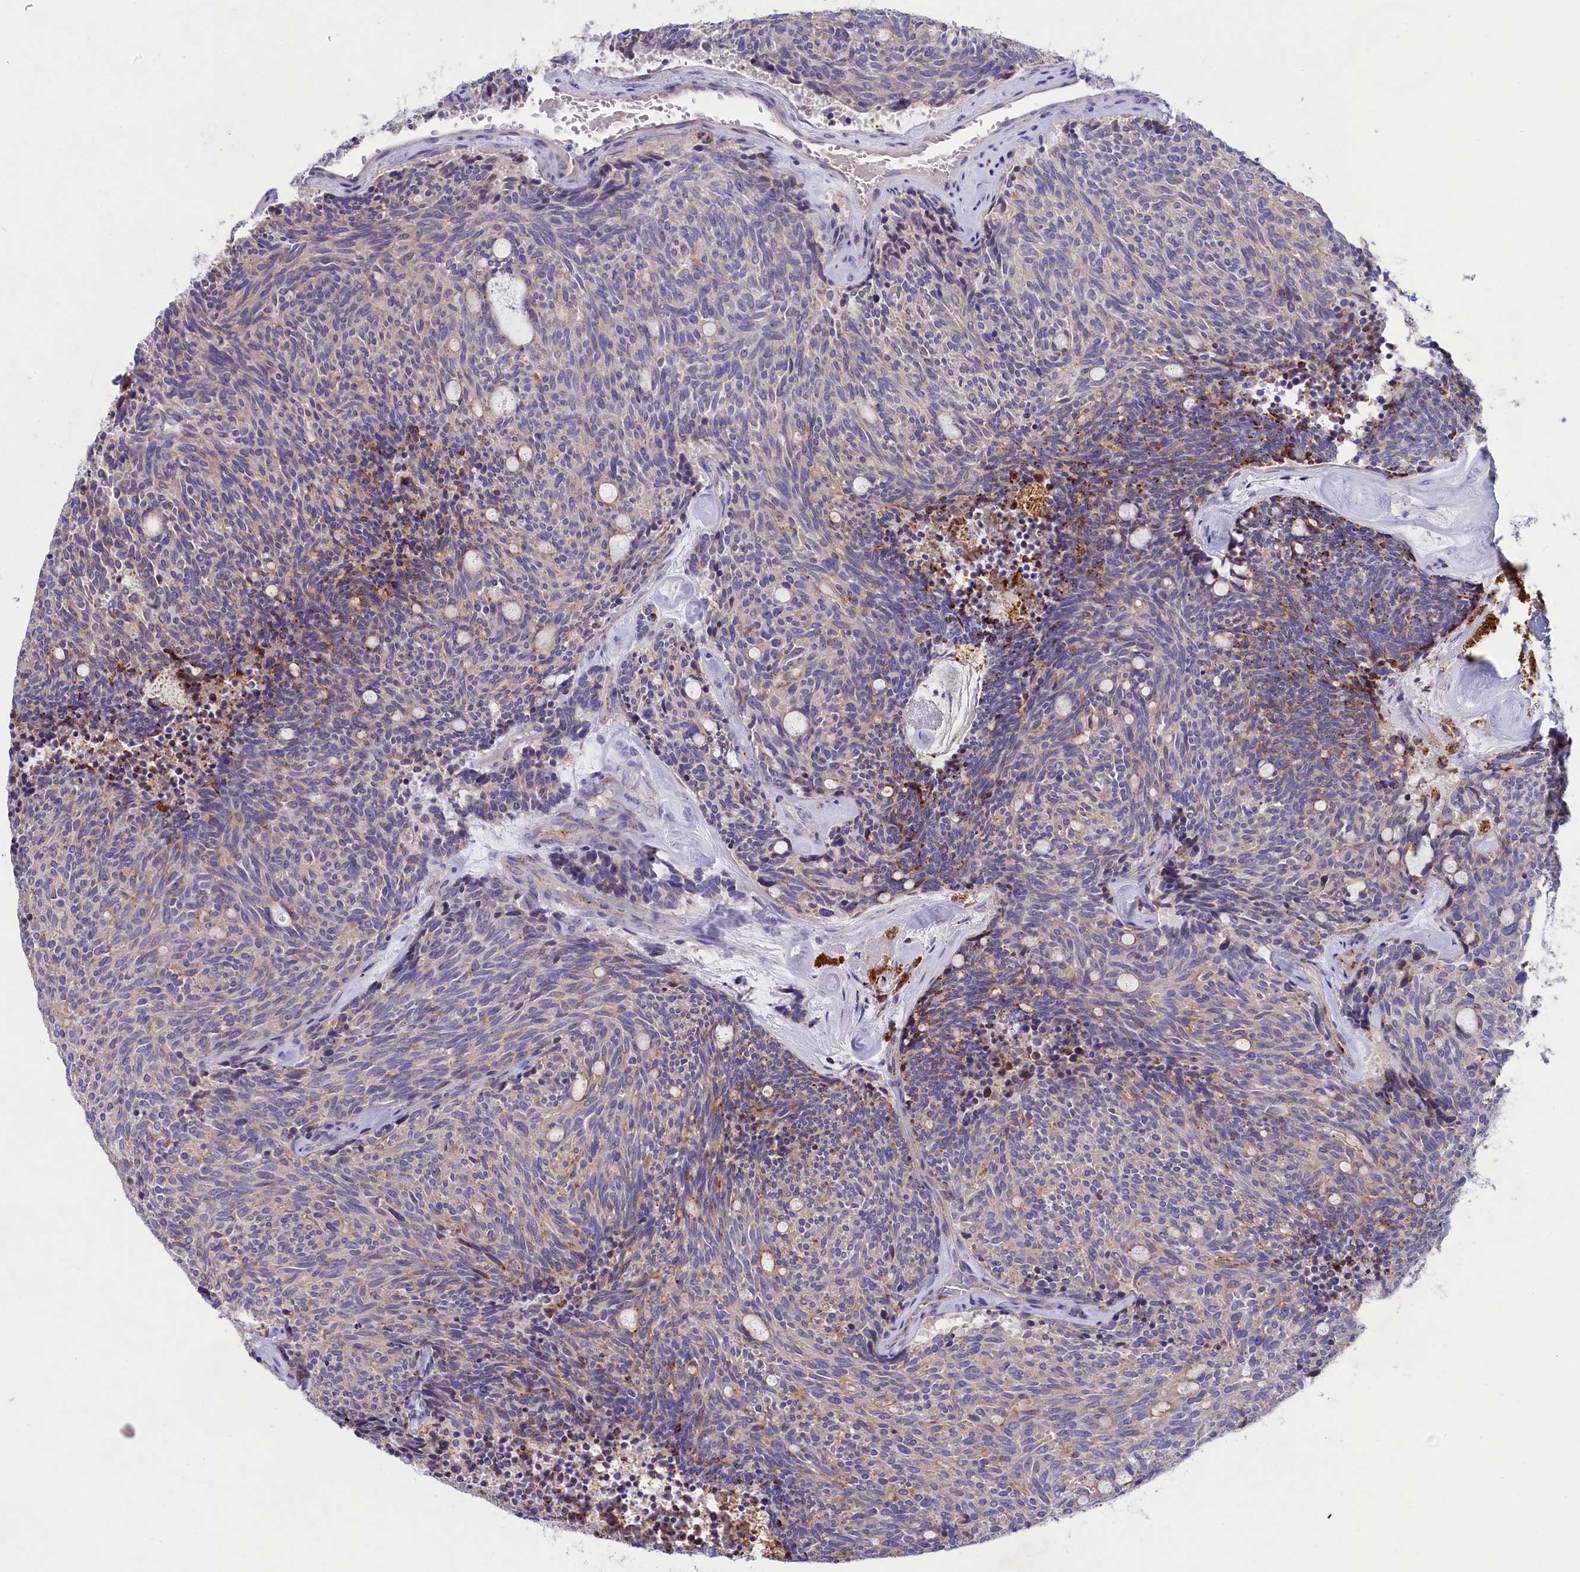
{"staining": {"intensity": "moderate", "quantity": "<25%", "location": "cytoplasmic/membranous"}, "tissue": "carcinoid", "cell_type": "Tumor cells", "image_type": "cancer", "snomed": [{"axis": "morphology", "description": "Carcinoid, malignant, NOS"}, {"axis": "topography", "description": "Pancreas"}], "caption": "Tumor cells reveal moderate cytoplasmic/membranous staining in approximately <25% of cells in carcinoid.", "gene": "WDR6", "patient": {"sex": "female", "age": 54}}